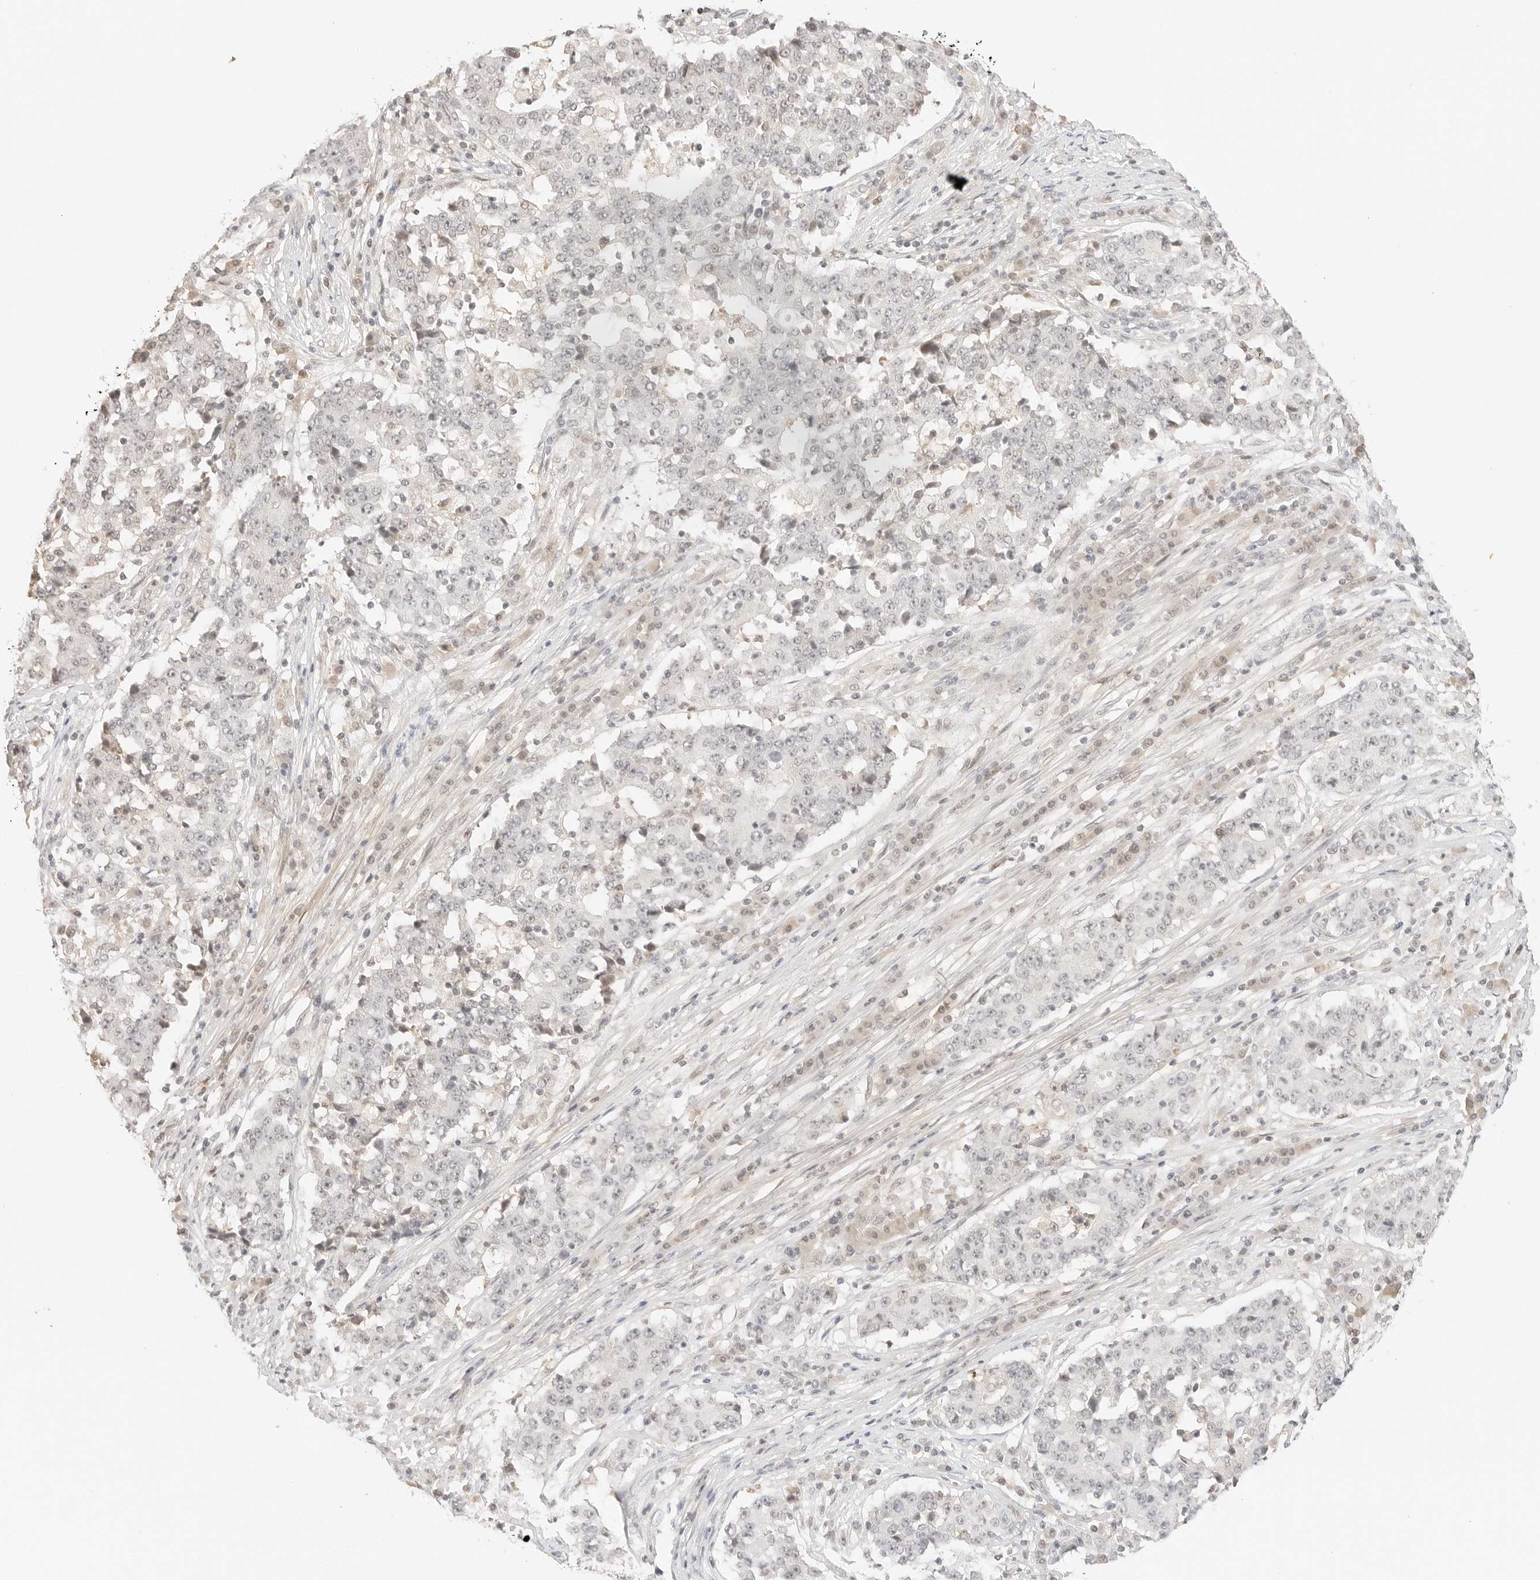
{"staining": {"intensity": "negative", "quantity": "none", "location": "none"}, "tissue": "stomach cancer", "cell_type": "Tumor cells", "image_type": "cancer", "snomed": [{"axis": "morphology", "description": "Adenocarcinoma, NOS"}, {"axis": "topography", "description": "Stomach"}], "caption": "A high-resolution photomicrograph shows IHC staining of stomach cancer (adenocarcinoma), which displays no significant positivity in tumor cells.", "gene": "RPS6KL1", "patient": {"sex": "male", "age": 59}}